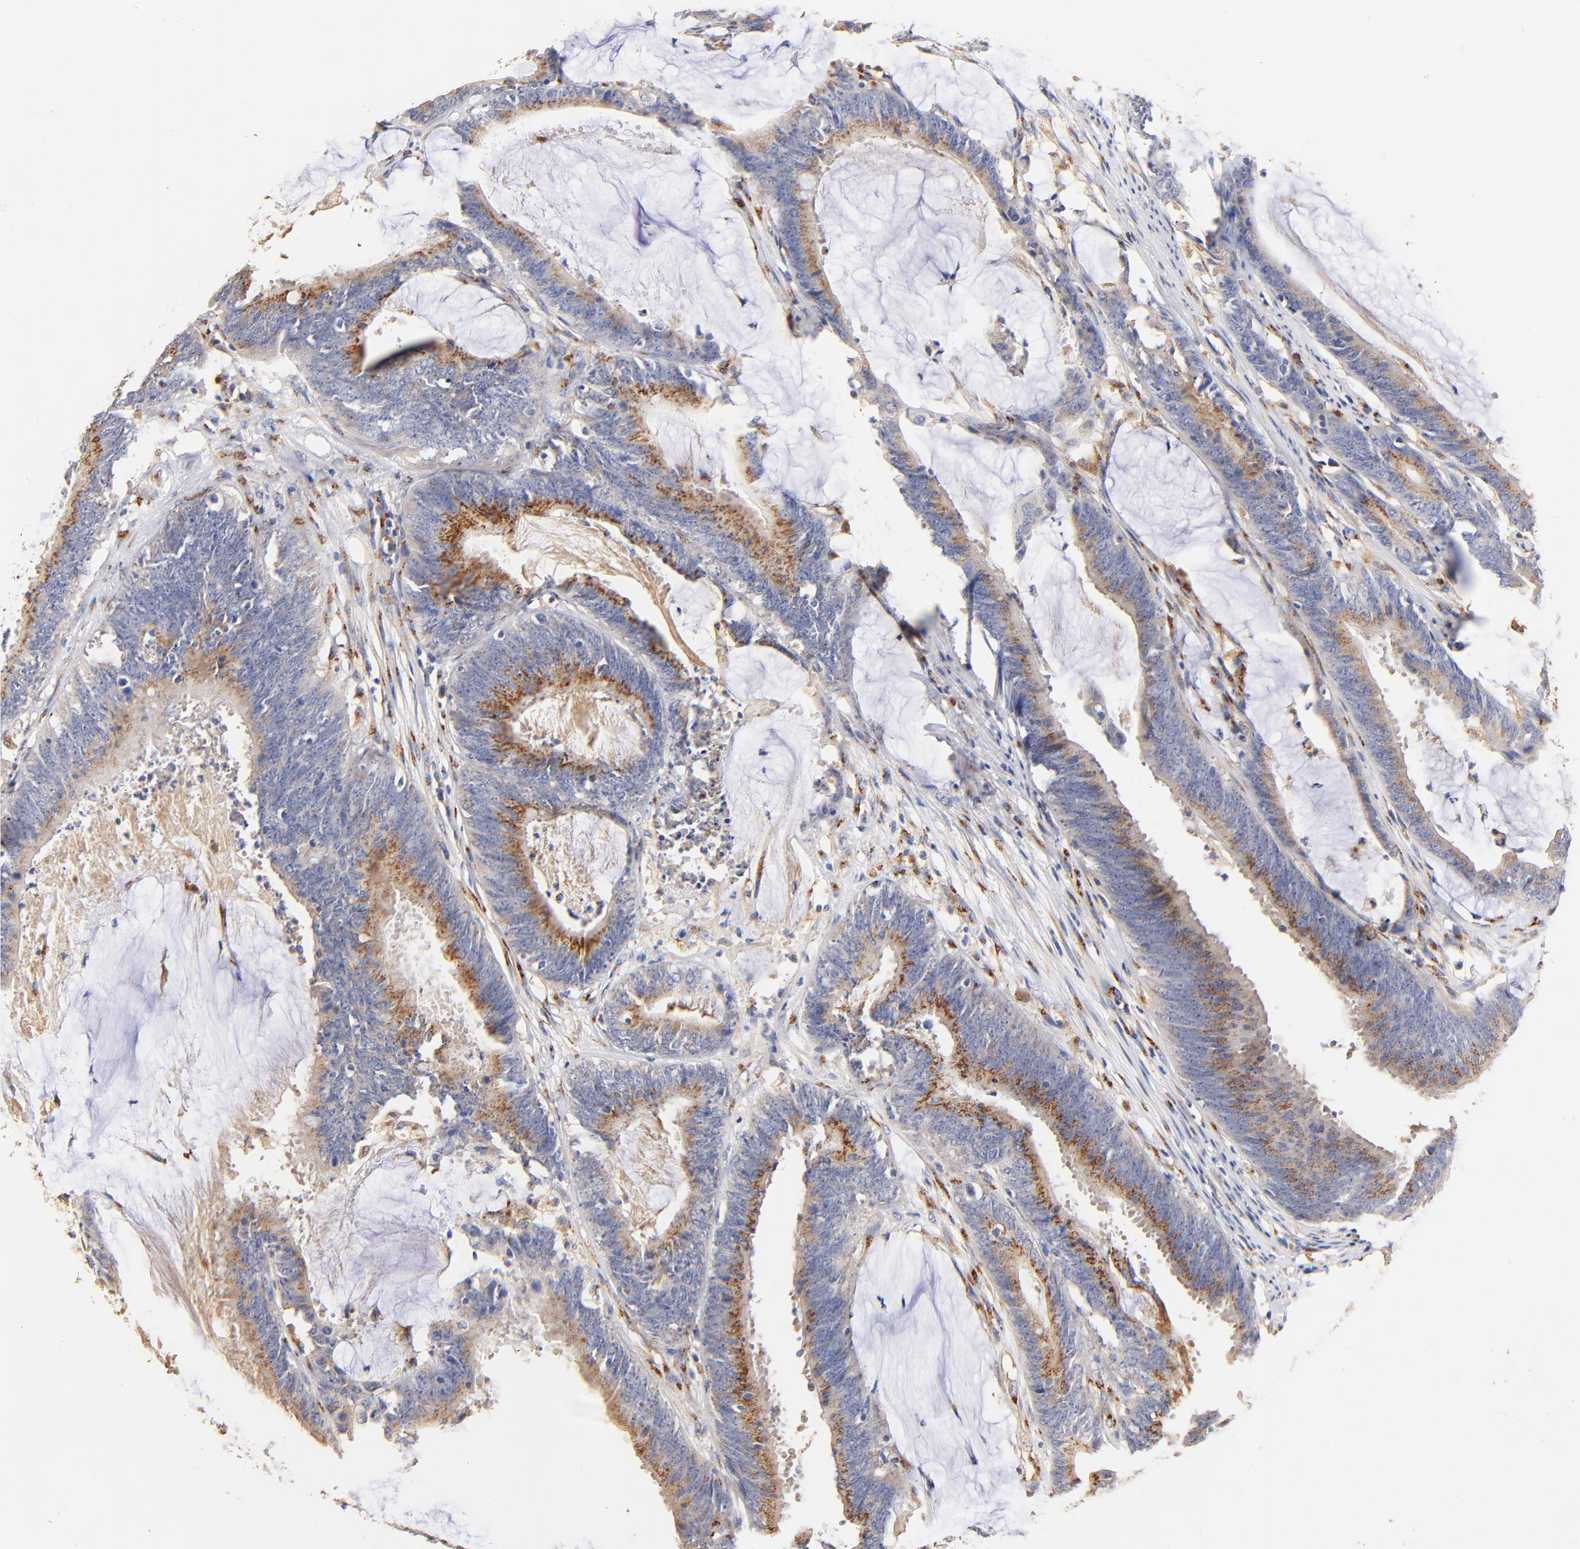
{"staining": {"intensity": "moderate", "quantity": "25%-75%", "location": "cytoplasmic/membranous"}, "tissue": "colorectal cancer", "cell_type": "Tumor cells", "image_type": "cancer", "snomed": [{"axis": "morphology", "description": "Adenocarcinoma, NOS"}, {"axis": "topography", "description": "Rectum"}], "caption": "Protein staining by IHC shows moderate cytoplasmic/membranous positivity in about 25%-75% of tumor cells in adenocarcinoma (colorectal).", "gene": "FMNL3", "patient": {"sex": "female", "age": 66}}